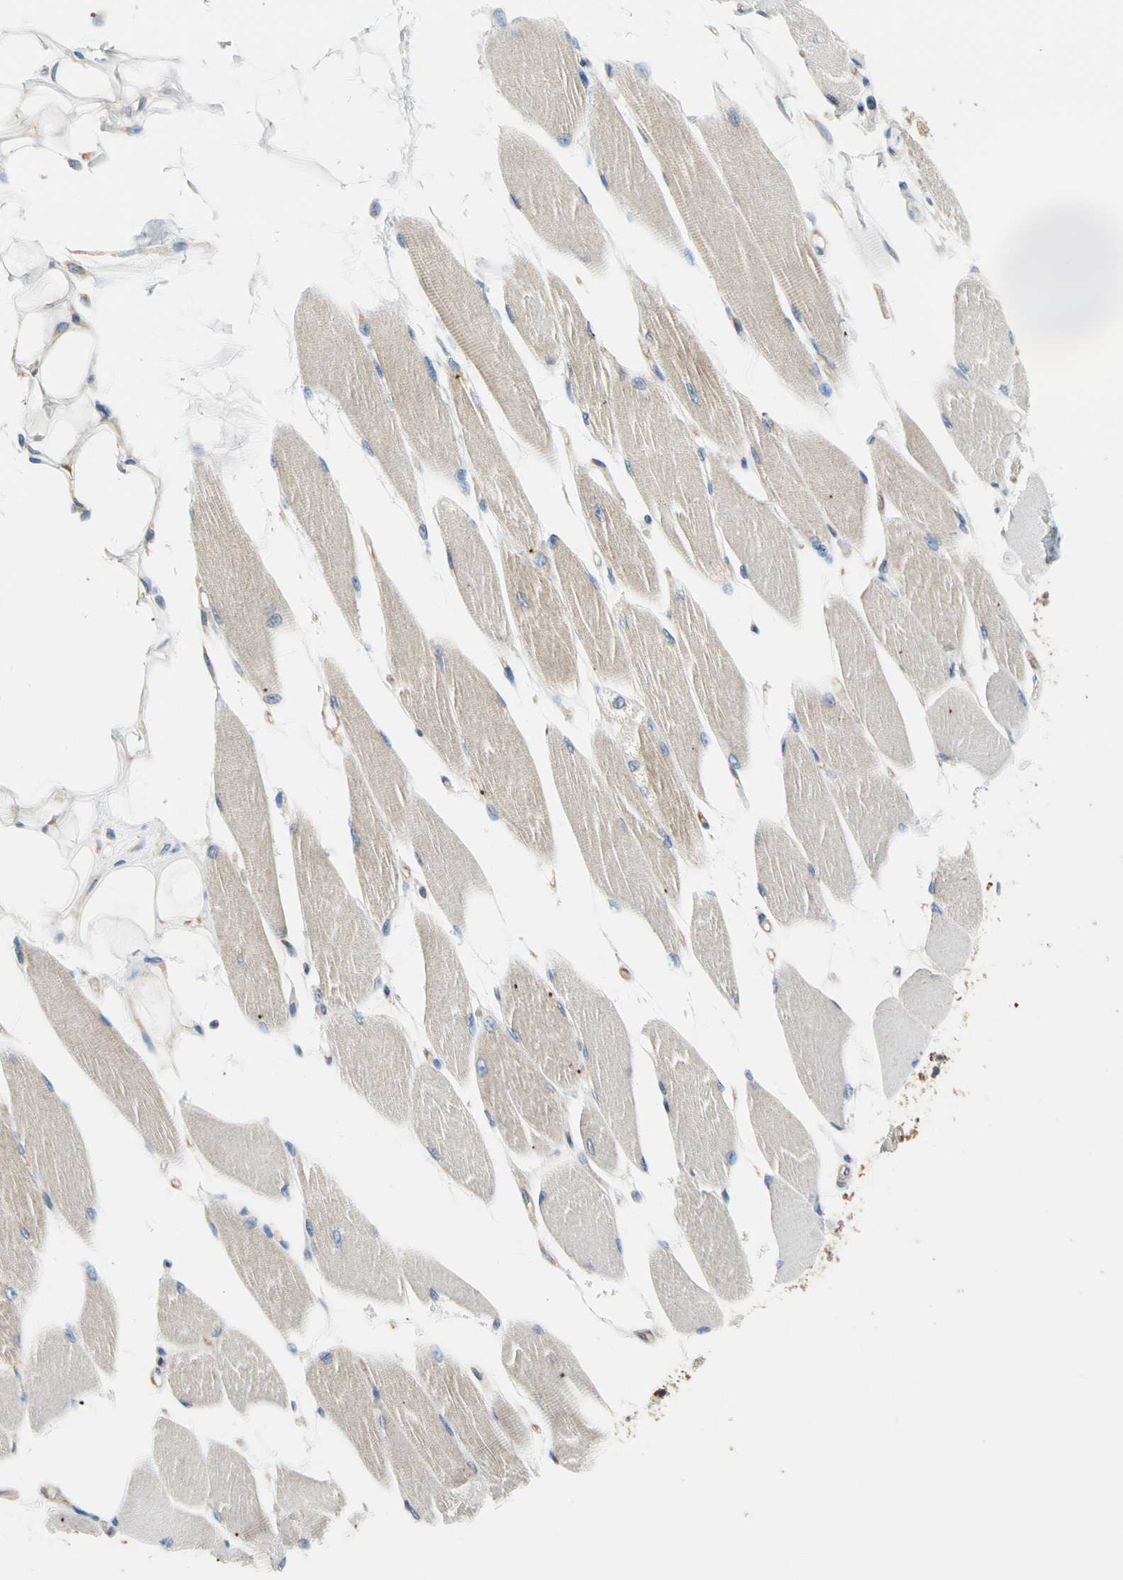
{"staining": {"intensity": "negative", "quantity": "none", "location": "none"}, "tissue": "skeletal muscle", "cell_type": "Myocytes", "image_type": "normal", "snomed": [{"axis": "morphology", "description": "Normal tissue, NOS"}, {"axis": "topography", "description": "Skeletal muscle"}, {"axis": "topography", "description": "Peripheral nerve tissue"}], "caption": "IHC of benign human skeletal muscle shows no positivity in myocytes.", "gene": "GPHN", "patient": {"sex": "female", "age": 84}}